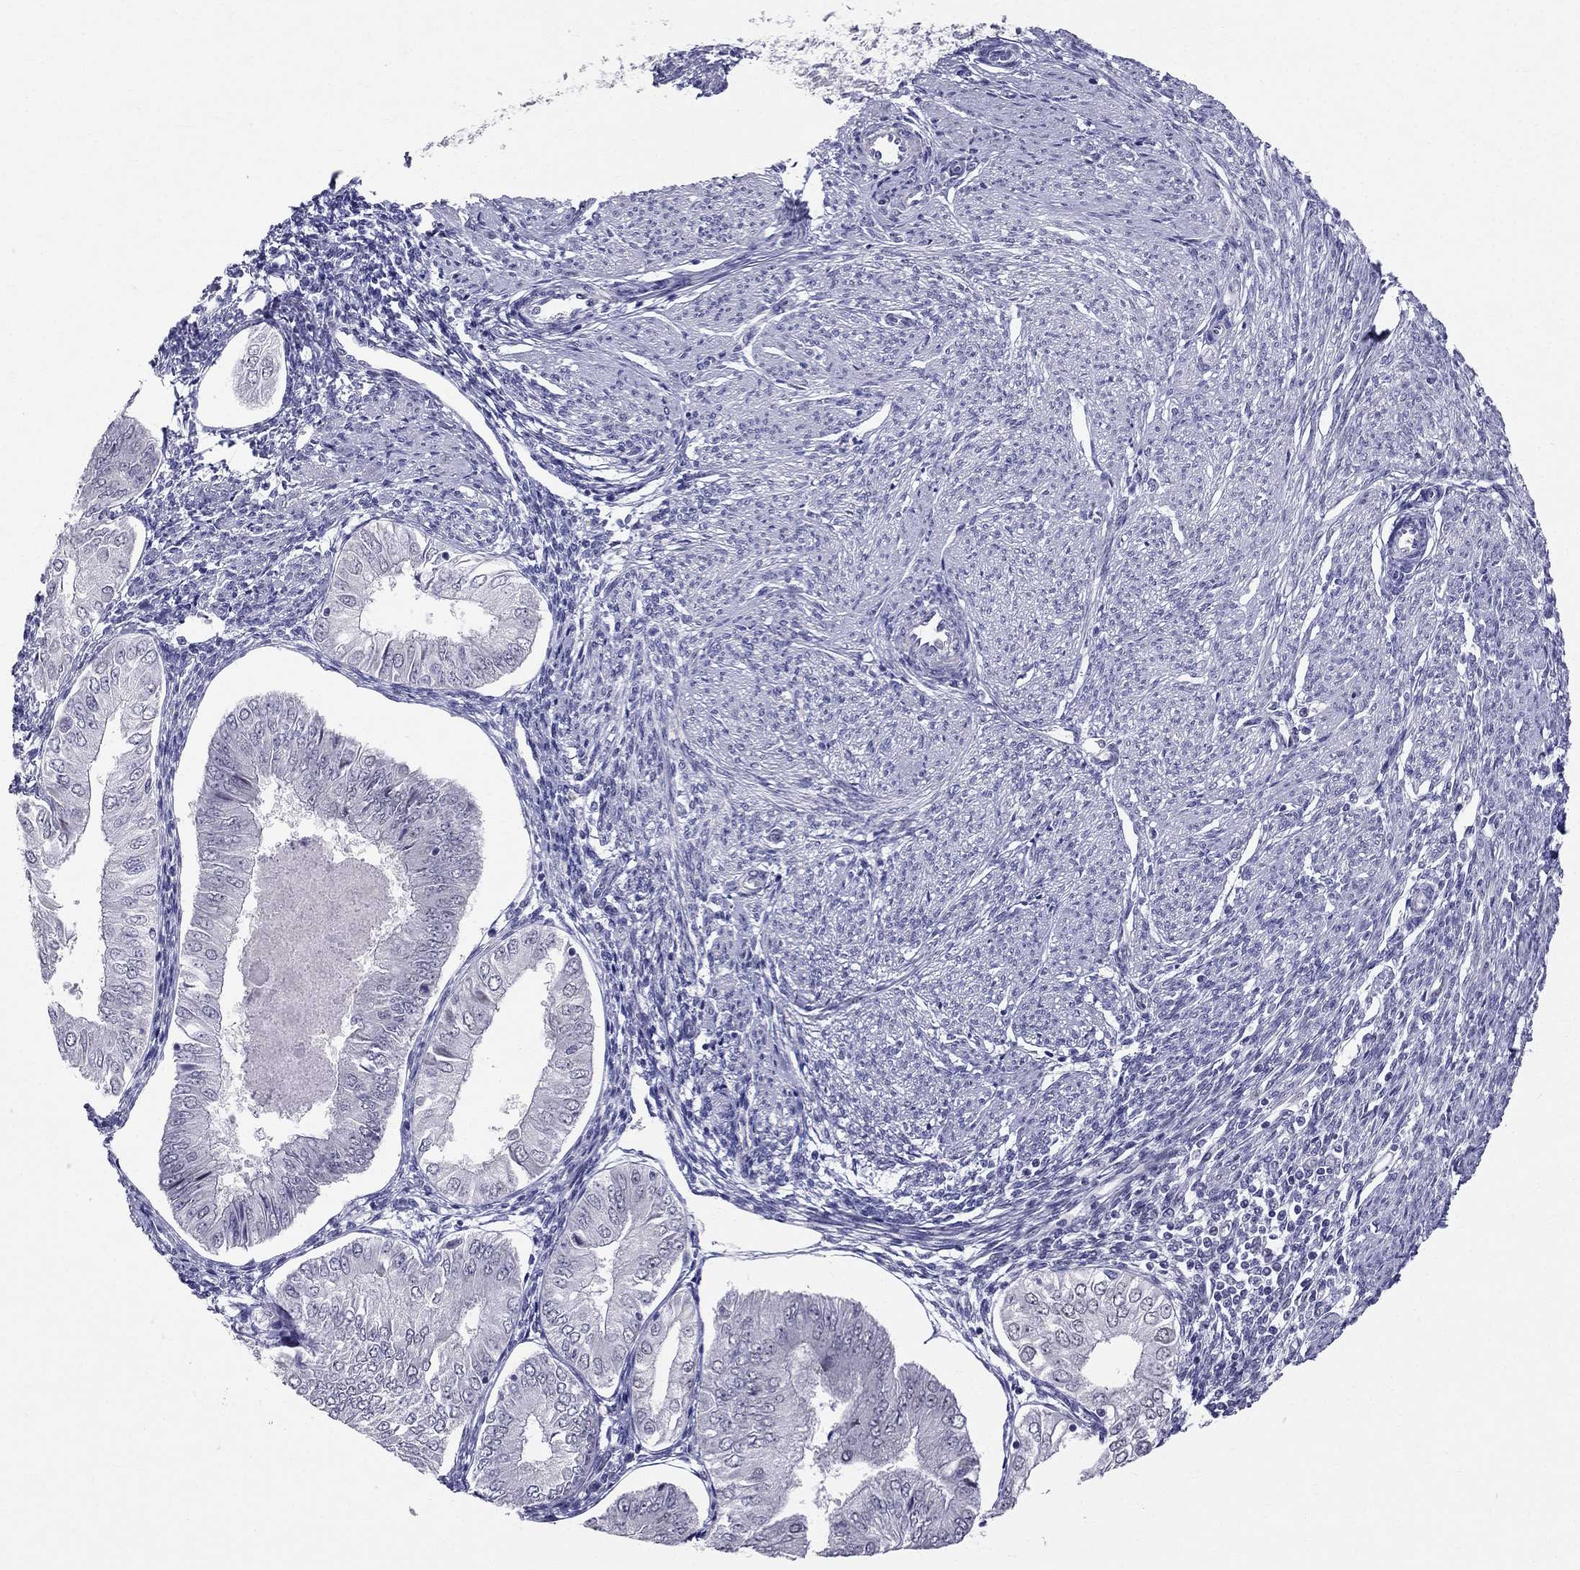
{"staining": {"intensity": "negative", "quantity": "none", "location": "none"}, "tissue": "endometrial cancer", "cell_type": "Tumor cells", "image_type": "cancer", "snomed": [{"axis": "morphology", "description": "Adenocarcinoma, NOS"}, {"axis": "topography", "description": "Endometrium"}], "caption": "High power microscopy micrograph of an IHC micrograph of endometrial cancer (adenocarcinoma), revealing no significant positivity in tumor cells.", "gene": "BAG5", "patient": {"sex": "female", "age": 53}}